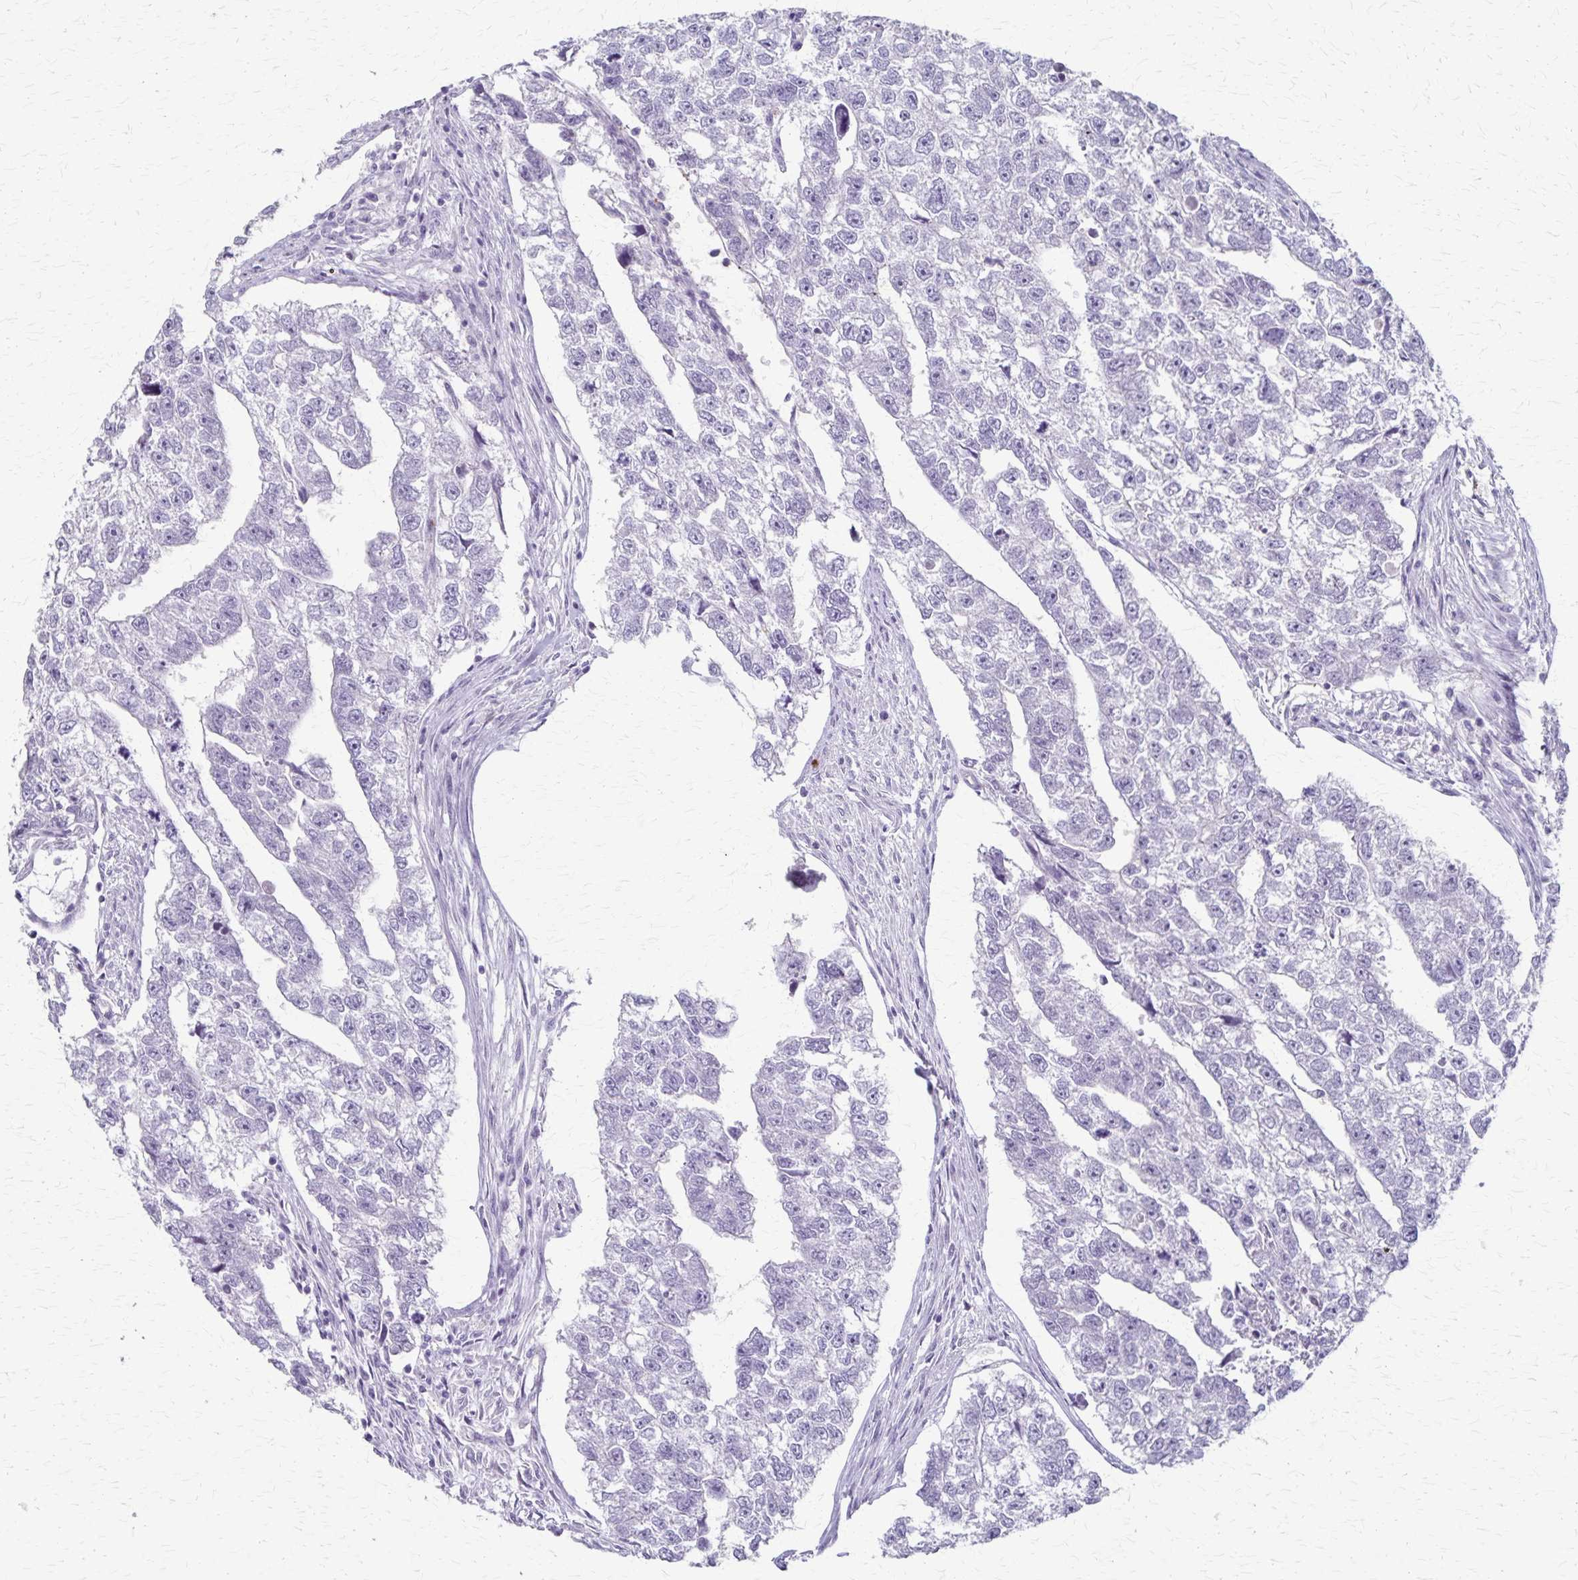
{"staining": {"intensity": "negative", "quantity": "none", "location": "none"}, "tissue": "testis cancer", "cell_type": "Tumor cells", "image_type": "cancer", "snomed": [{"axis": "morphology", "description": "Carcinoma, Embryonal, NOS"}, {"axis": "morphology", "description": "Teratoma, malignant, NOS"}, {"axis": "topography", "description": "Testis"}], "caption": "The IHC image has no significant positivity in tumor cells of malignant teratoma (testis) tissue.", "gene": "RASL10B", "patient": {"sex": "male", "age": 44}}